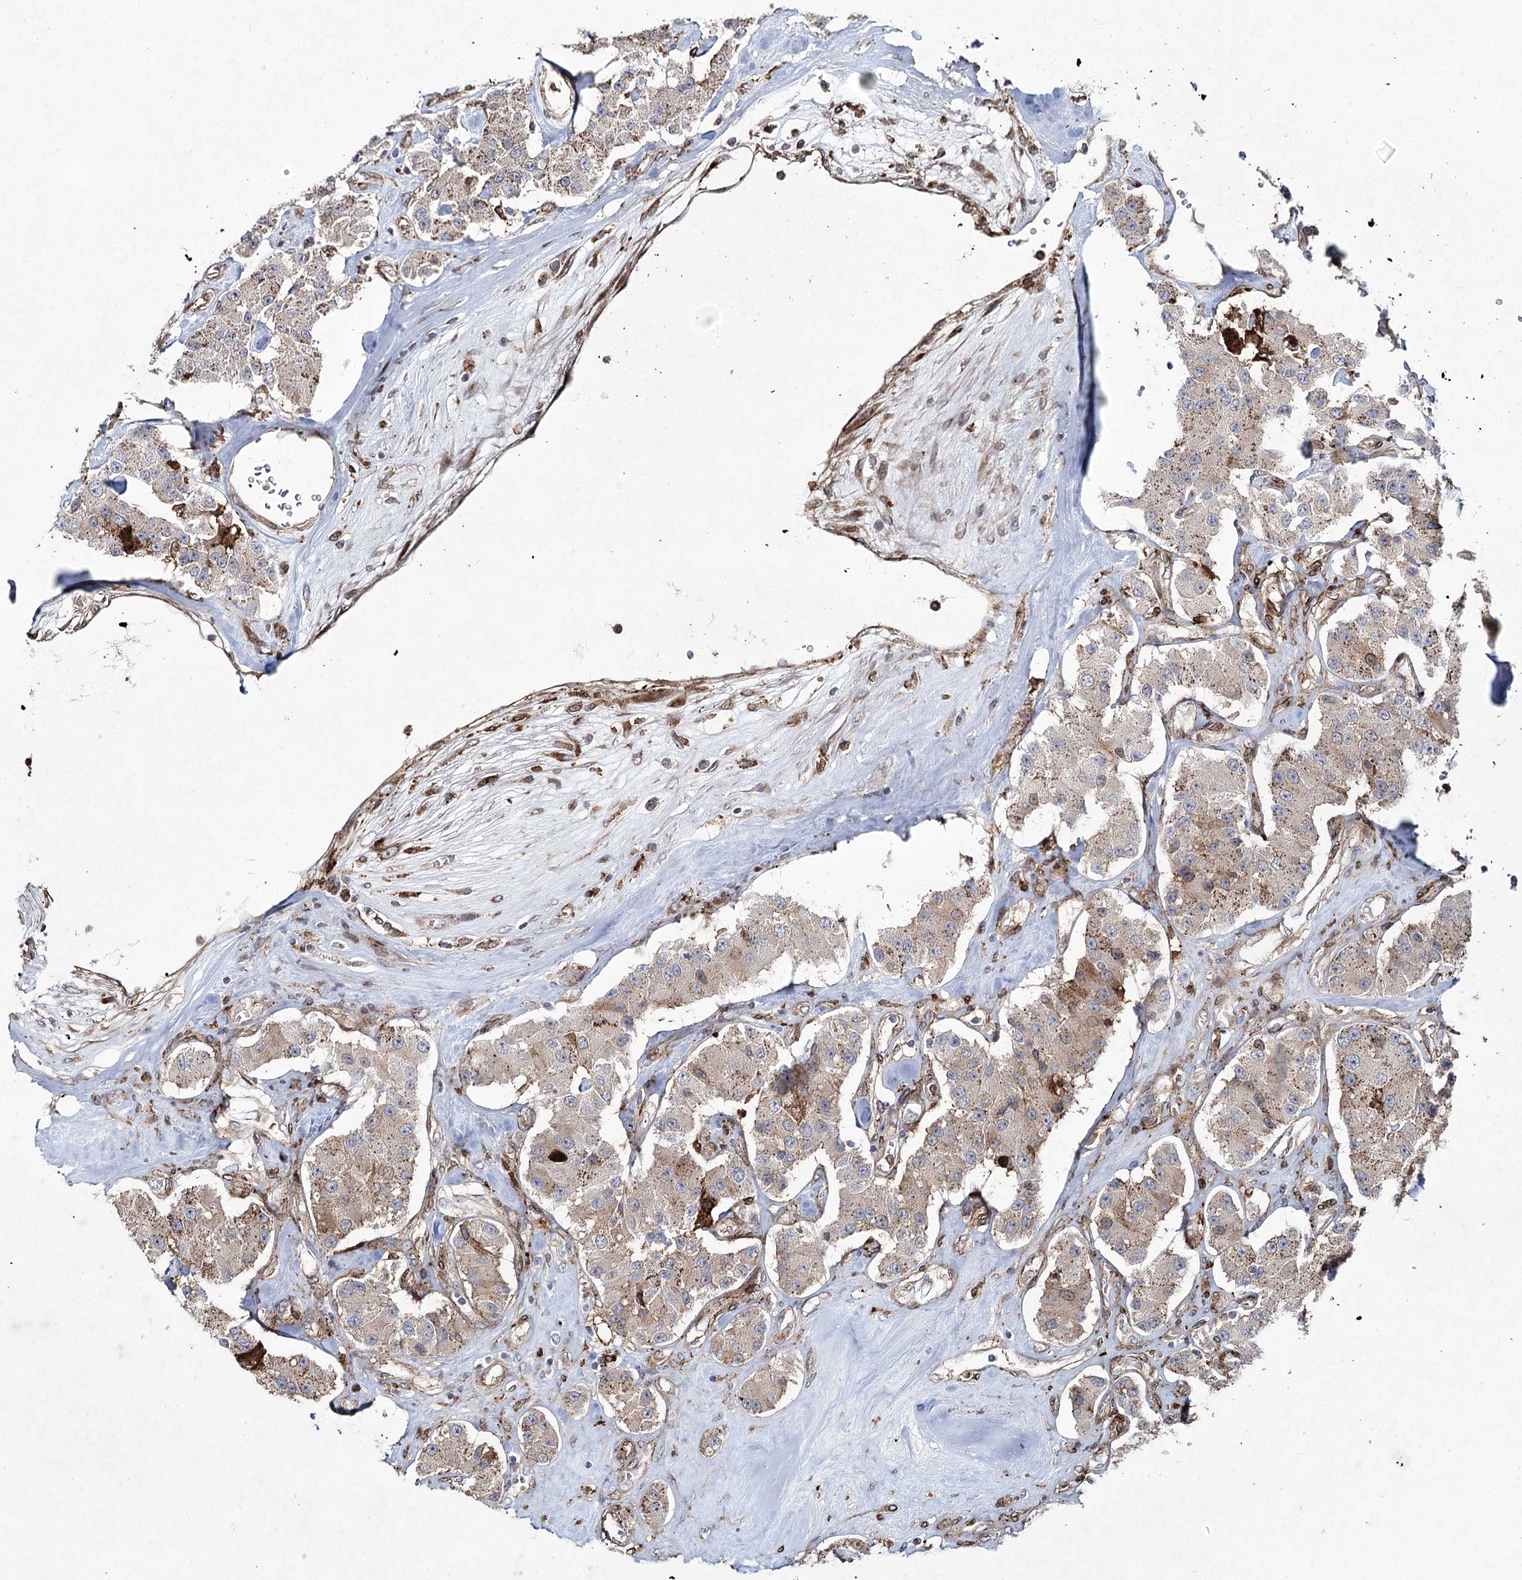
{"staining": {"intensity": "strong", "quantity": "<25%", "location": "cytoplasmic/membranous"}, "tissue": "carcinoid", "cell_type": "Tumor cells", "image_type": "cancer", "snomed": [{"axis": "morphology", "description": "Carcinoid, malignant, NOS"}, {"axis": "topography", "description": "Pancreas"}], "caption": "Immunohistochemistry (IHC) of human carcinoid reveals medium levels of strong cytoplasmic/membranous positivity in about <25% of tumor cells.", "gene": "DCUN1D4", "patient": {"sex": "male", "age": 41}}